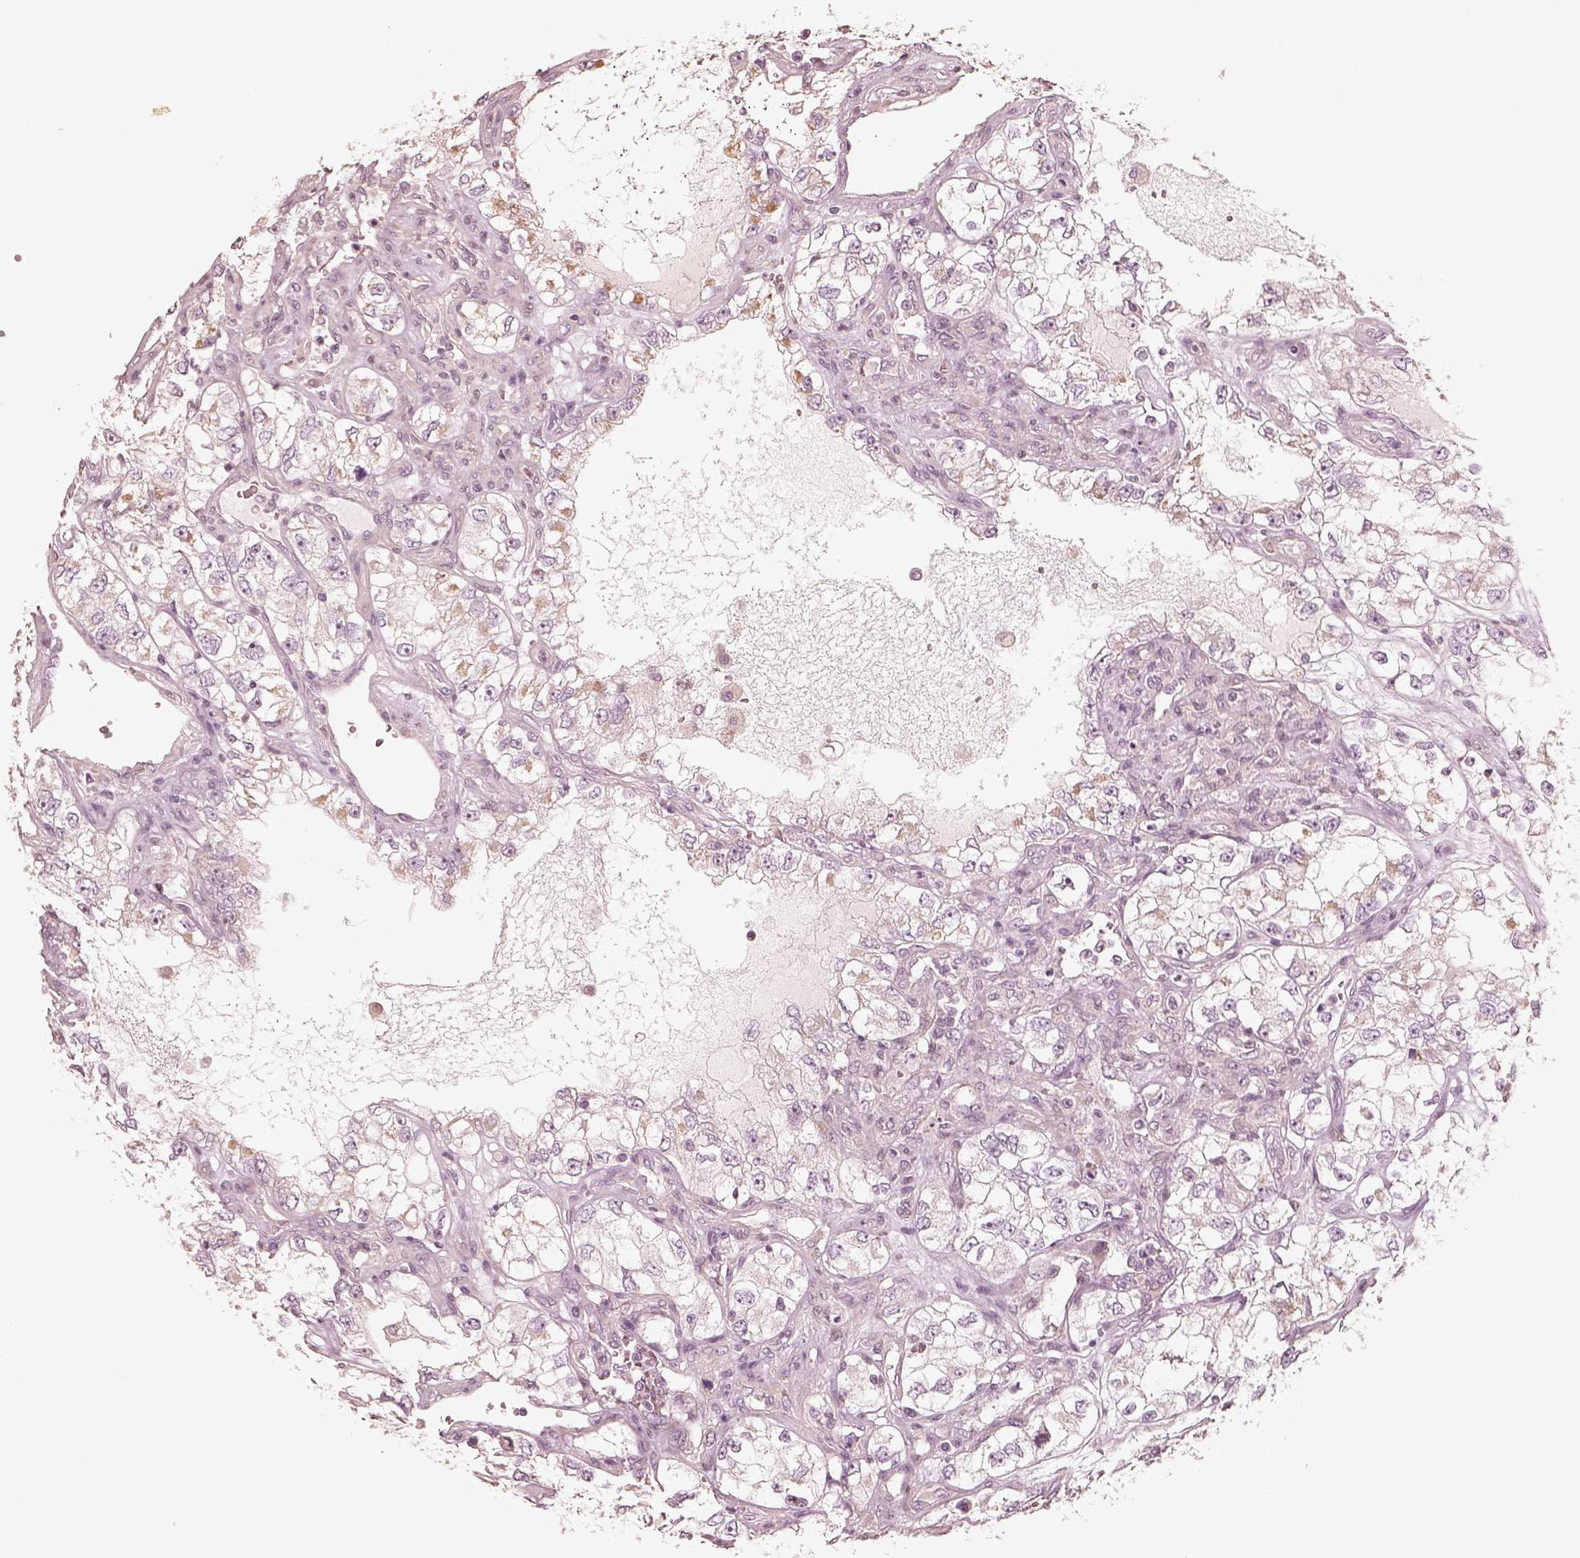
{"staining": {"intensity": "weak", "quantity": ">75%", "location": "cytoplasmic/membranous"}, "tissue": "renal cancer", "cell_type": "Tumor cells", "image_type": "cancer", "snomed": [{"axis": "morphology", "description": "Adenocarcinoma, NOS"}, {"axis": "topography", "description": "Kidney"}], "caption": "The photomicrograph reveals immunohistochemical staining of renal cancer. There is weak cytoplasmic/membranous positivity is appreciated in about >75% of tumor cells. Nuclei are stained in blue.", "gene": "WLS", "patient": {"sex": "female", "age": 59}}